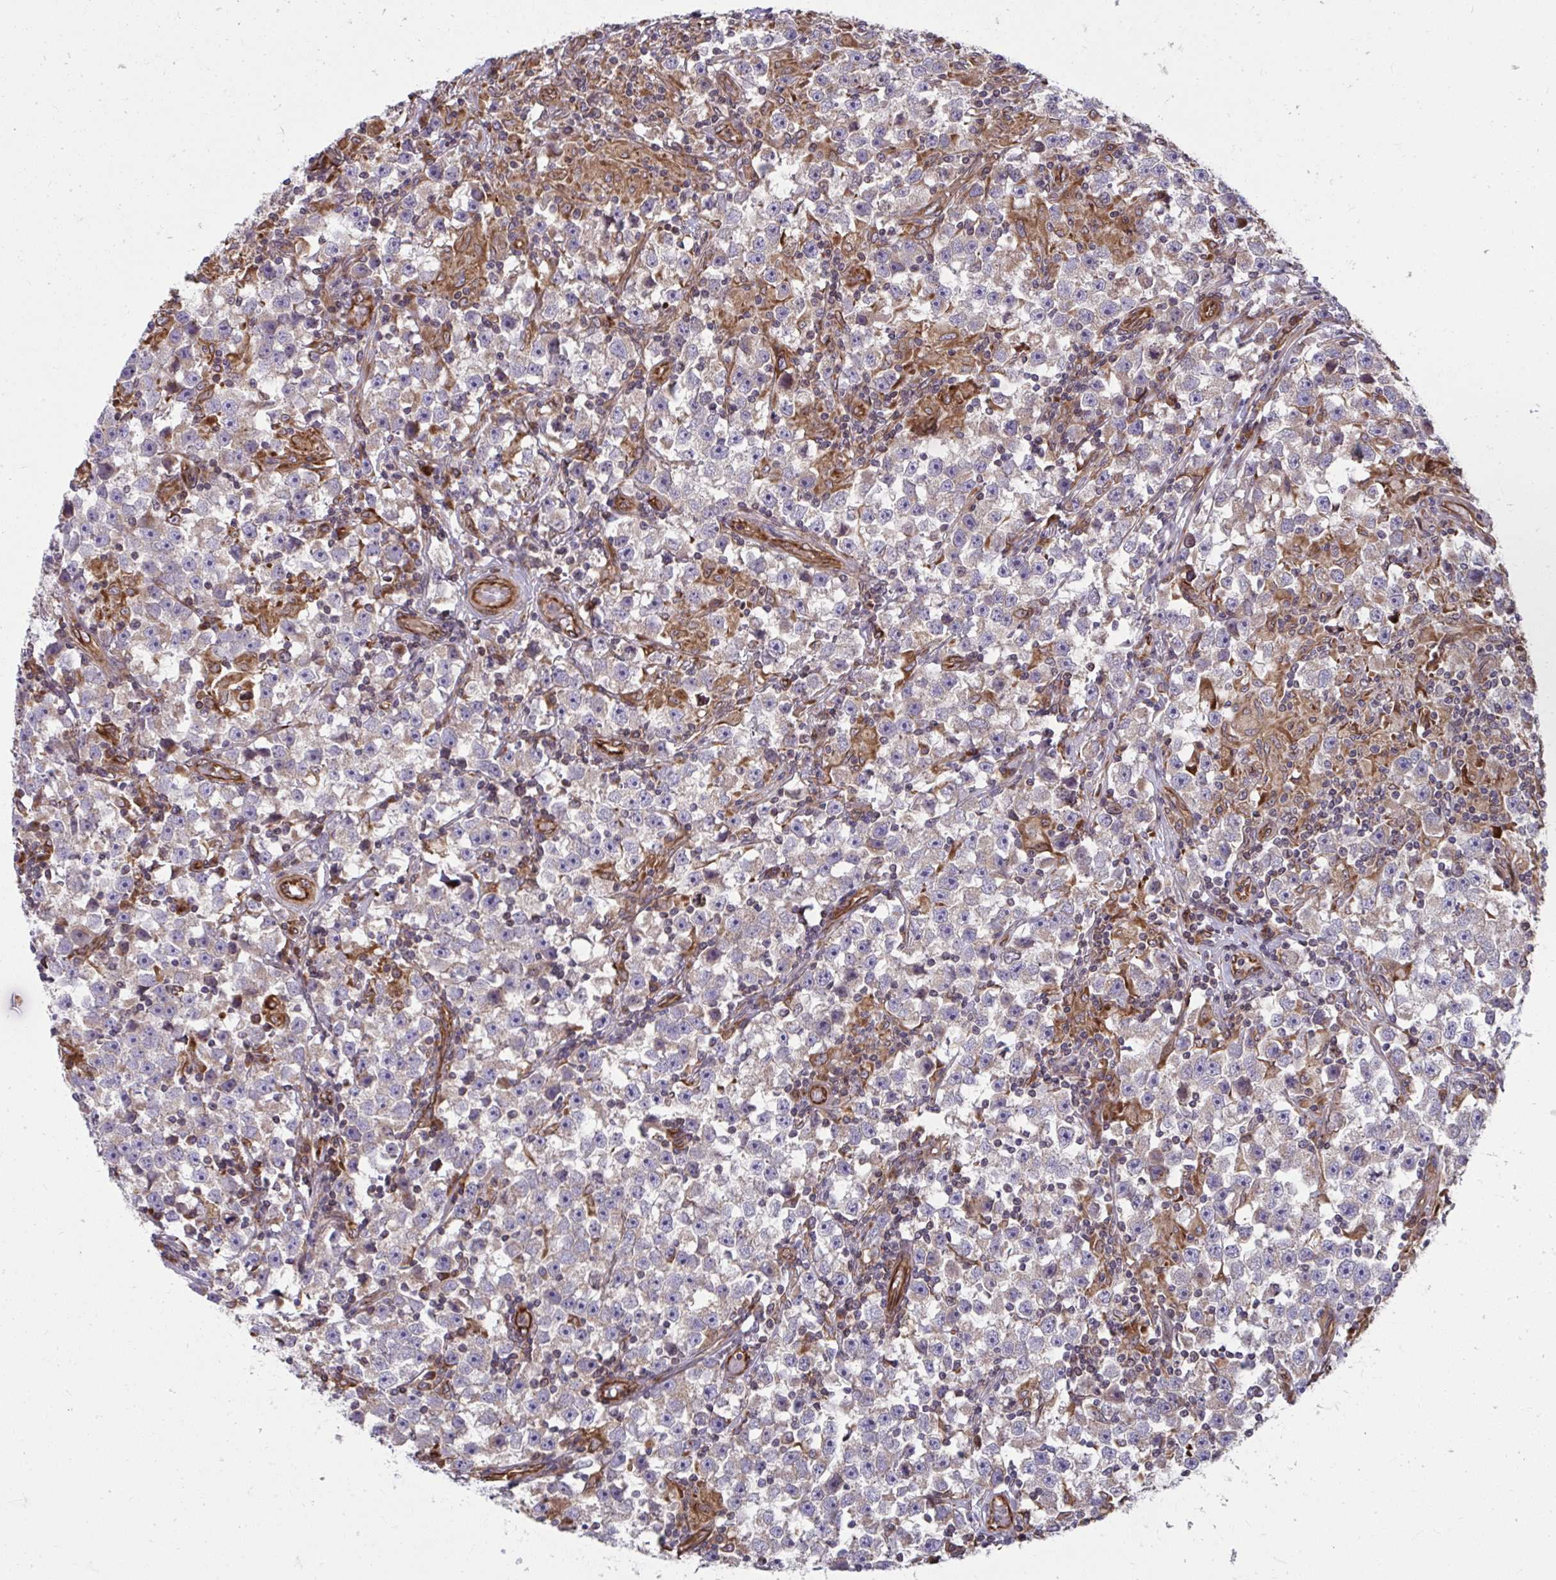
{"staining": {"intensity": "negative", "quantity": "none", "location": "none"}, "tissue": "testis cancer", "cell_type": "Tumor cells", "image_type": "cancer", "snomed": [{"axis": "morphology", "description": "Seminoma, NOS"}, {"axis": "topography", "description": "Testis"}], "caption": "IHC photomicrograph of human testis seminoma stained for a protein (brown), which demonstrates no expression in tumor cells.", "gene": "STIM2", "patient": {"sex": "male", "age": 33}}